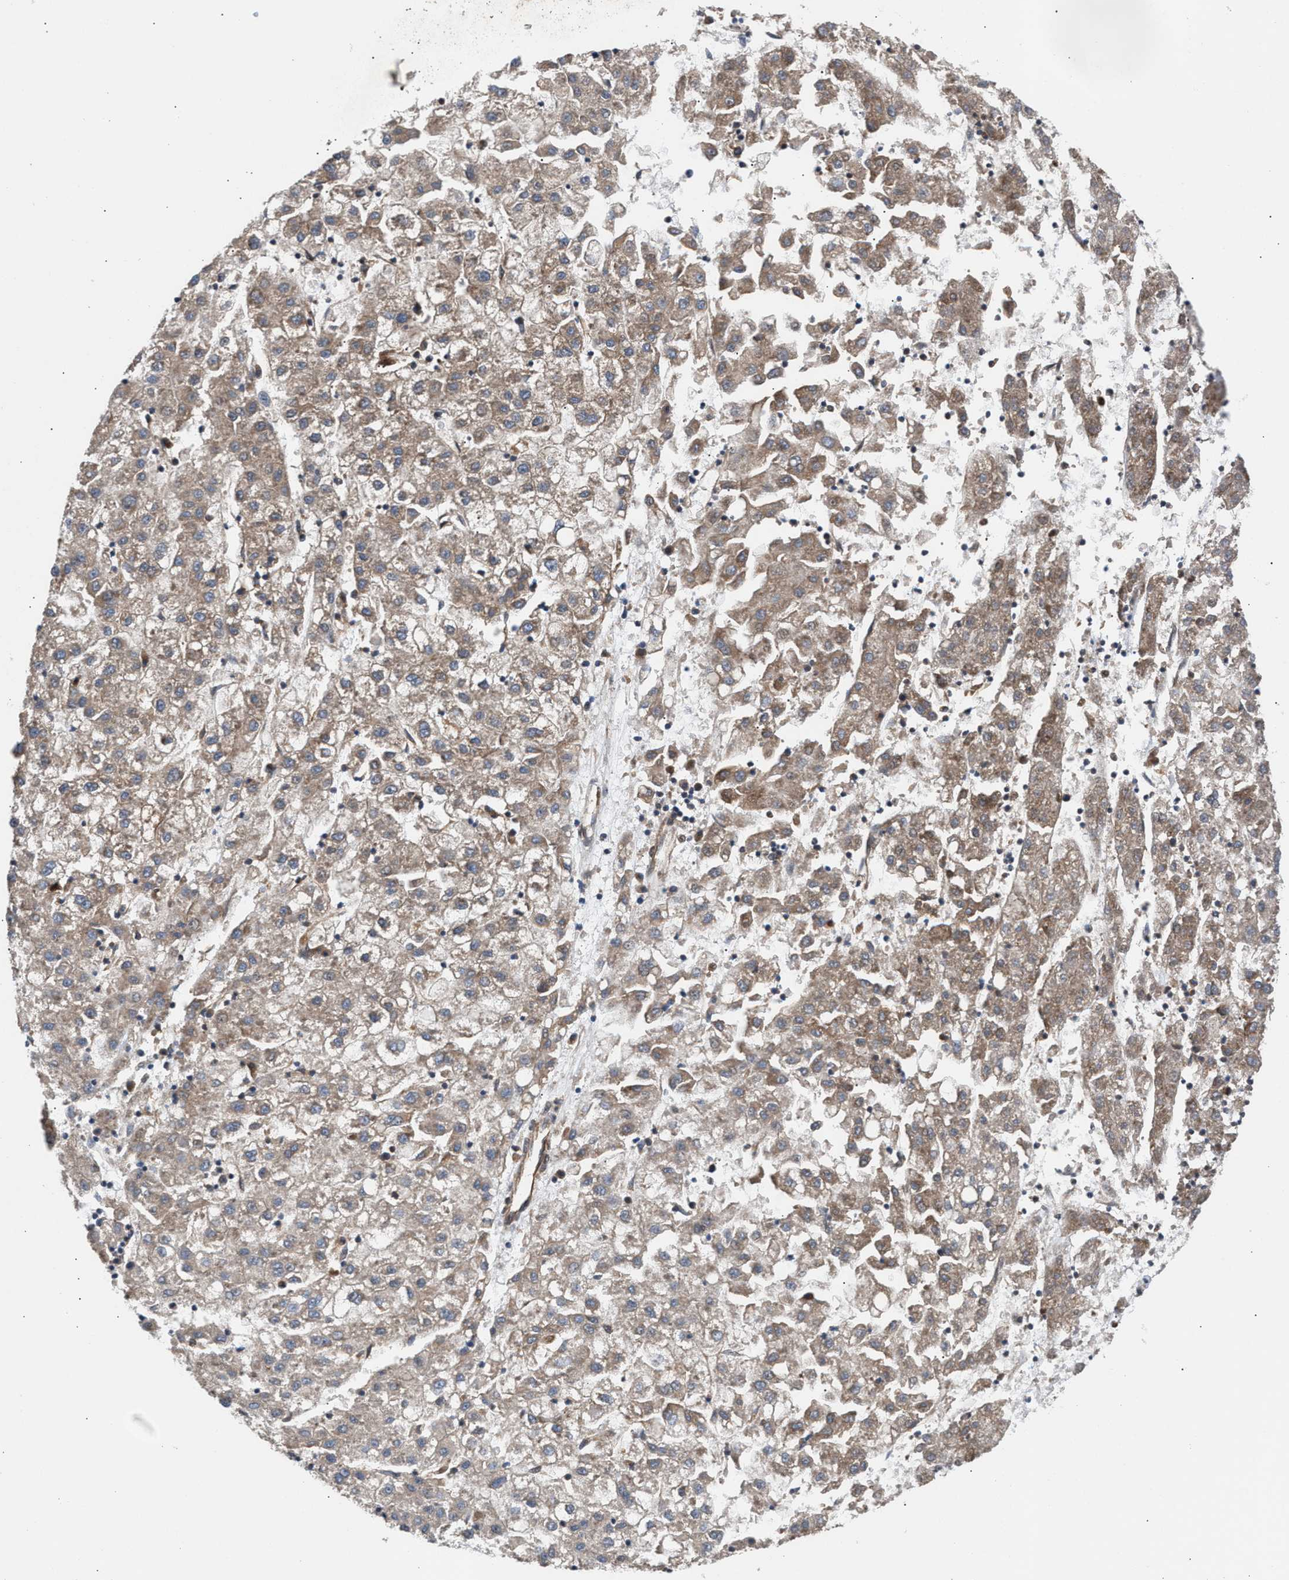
{"staining": {"intensity": "weak", "quantity": ">75%", "location": "cytoplasmic/membranous"}, "tissue": "liver cancer", "cell_type": "Tumor cells", "image_type": "cancer", "snomed": [{"axis": "morphology", "description": "Carcinoma, Hepatocellular, NOS"}, {"axis": "topography", "description": "Liver"}], "caption": "Immunohistochemical staining of hepatocellular carcinoma (liver) demonstrates low levels of weak cytoplasmic/membranous protein staining in about >75% of tumor cells.", "gene": "EPS15L1", "patient": {"sex": "male", "age": 72}}